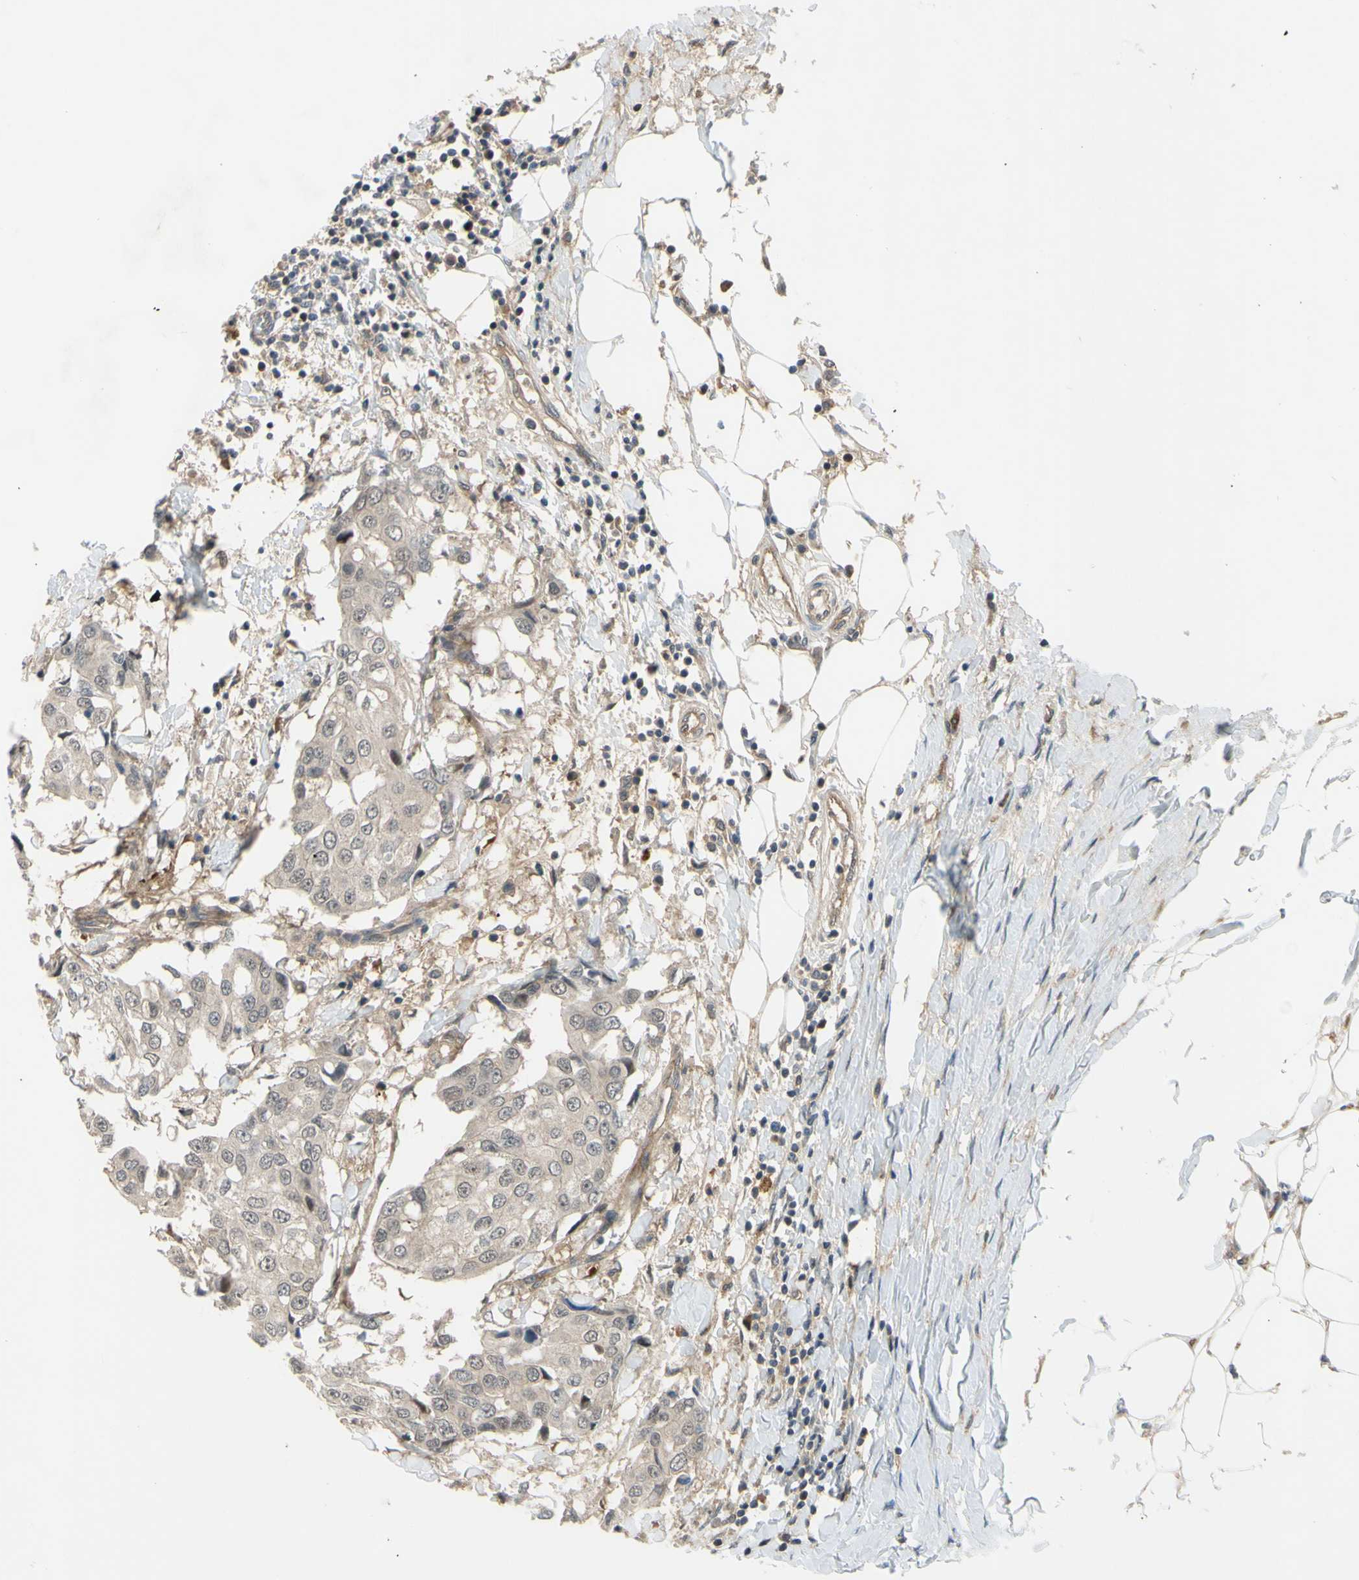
{"staining": {"intensity": "weak", "quantity": ">75%", "location": "cytoplasmic/membranous"}, "tissue": "breast cancer", "cell_type": "Tumor cells", "image_type": "cancer", "snomed": [{"axis": "morphology", "description": "Duct carcinoma"}, {"axis": "topography", "description": "Breast"}], "caption": "A high-resolution image shows IHC staining of breast cancer (infiltrating ductal carcinoma), which exhibits weak cytoplasmic/membranous staining in approximately >75% of tumor cells.", "gene": "COMMD9", "patient": {"sex": "female", "age": 27}}